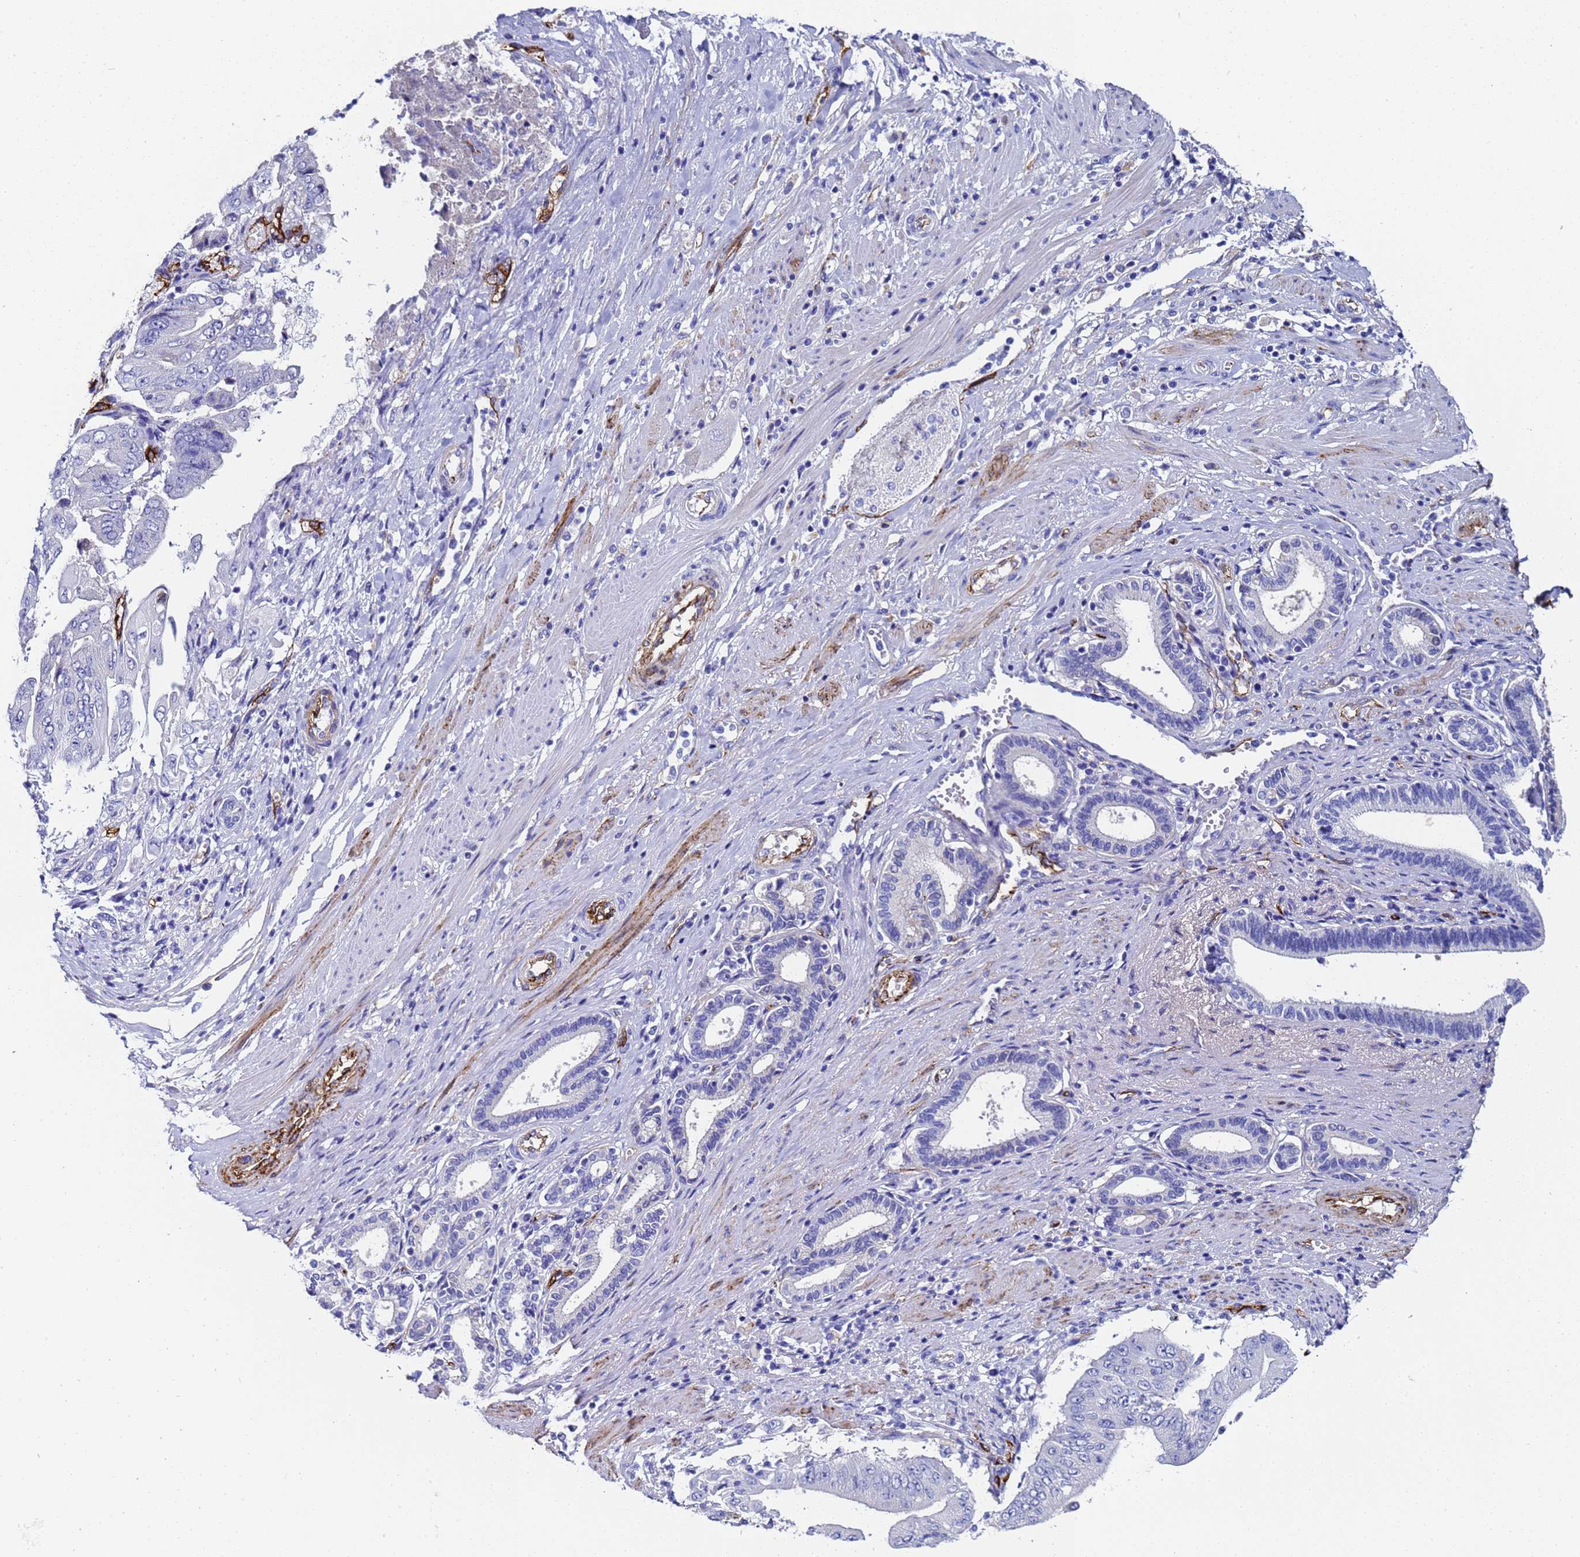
{"staining": {"intensity": "negative", "quantity": "none", "location": "none"}, "tissue": "pancreatic cancer", "cell_type": "Tumor cells", "image_type": "cancer", "snomed": [{"axis": "morphology", "description": "Adenocarcinoma, NOS"}, {"axis": "topography", "description": "Pancreas"}], "caption": "High power microscopy photomicrograph of an IHC histopathology image of pancreatic adenocarcinoma, revealing no significant expression in tumor cells.", "gene": "ADIPOQ", "patient": {"sex": "female", "age": 77}}